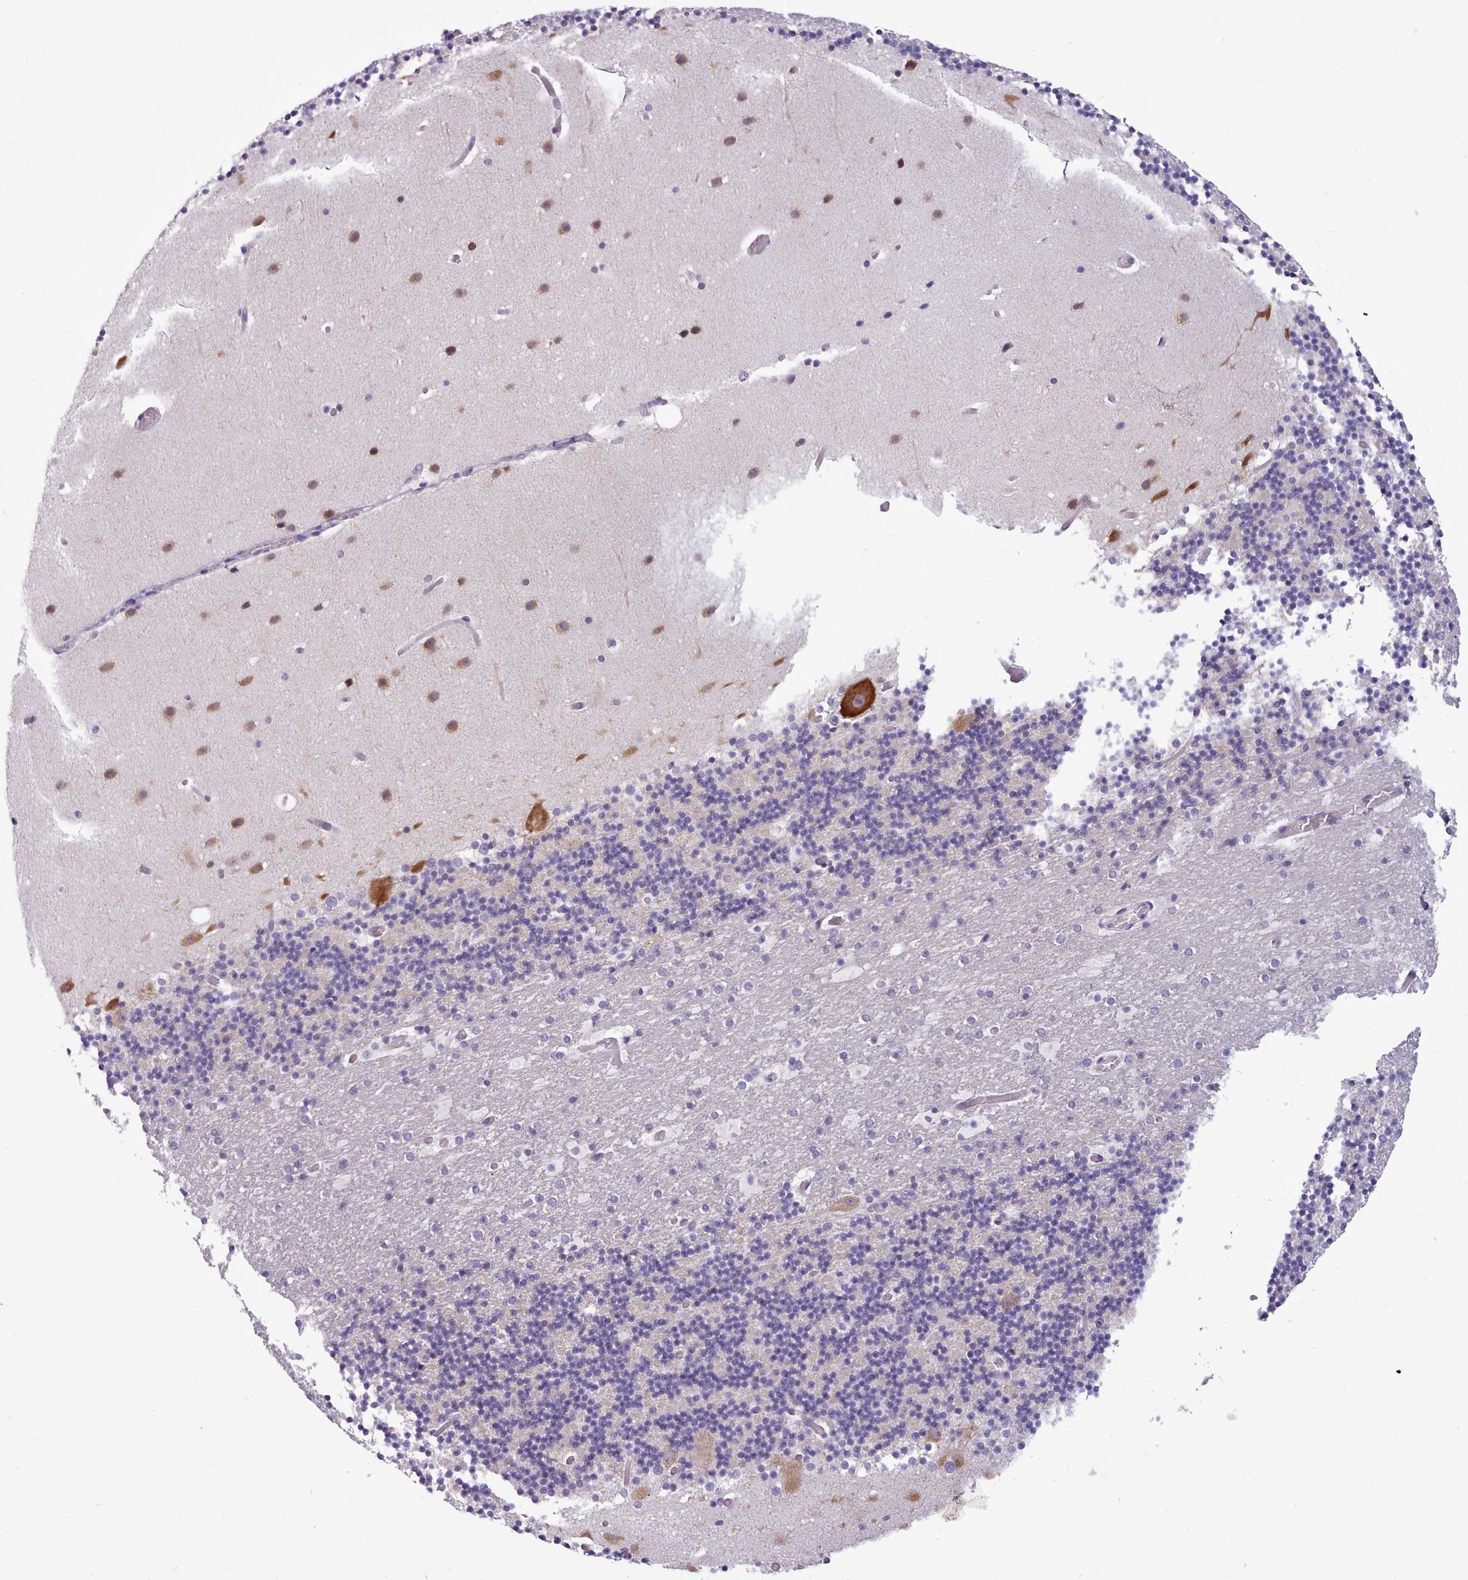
{"staining": {"intensity": "negative", "quantity": "none", "location": "none"}, "tissue": "cerebellum", "cell_type": "Cells in granular layer", "image_type": "normal", "snomed": [{"axis": "morphology", "description": "Normal tissue, NOS"}, {"axis": "topography", "description": "Cerebellum"}], "caption": "The image displays no staining of cells in granular layer in benign cerebellum. (Stains: DAB (3,3'-diaminobenzidine) immunohistochemistry with hematoxylin counter stain, Microscopy: brightfield microscopy at high magnification).", "gene": "KCTD16", "patient": {"sex": "male", "age": 57}}